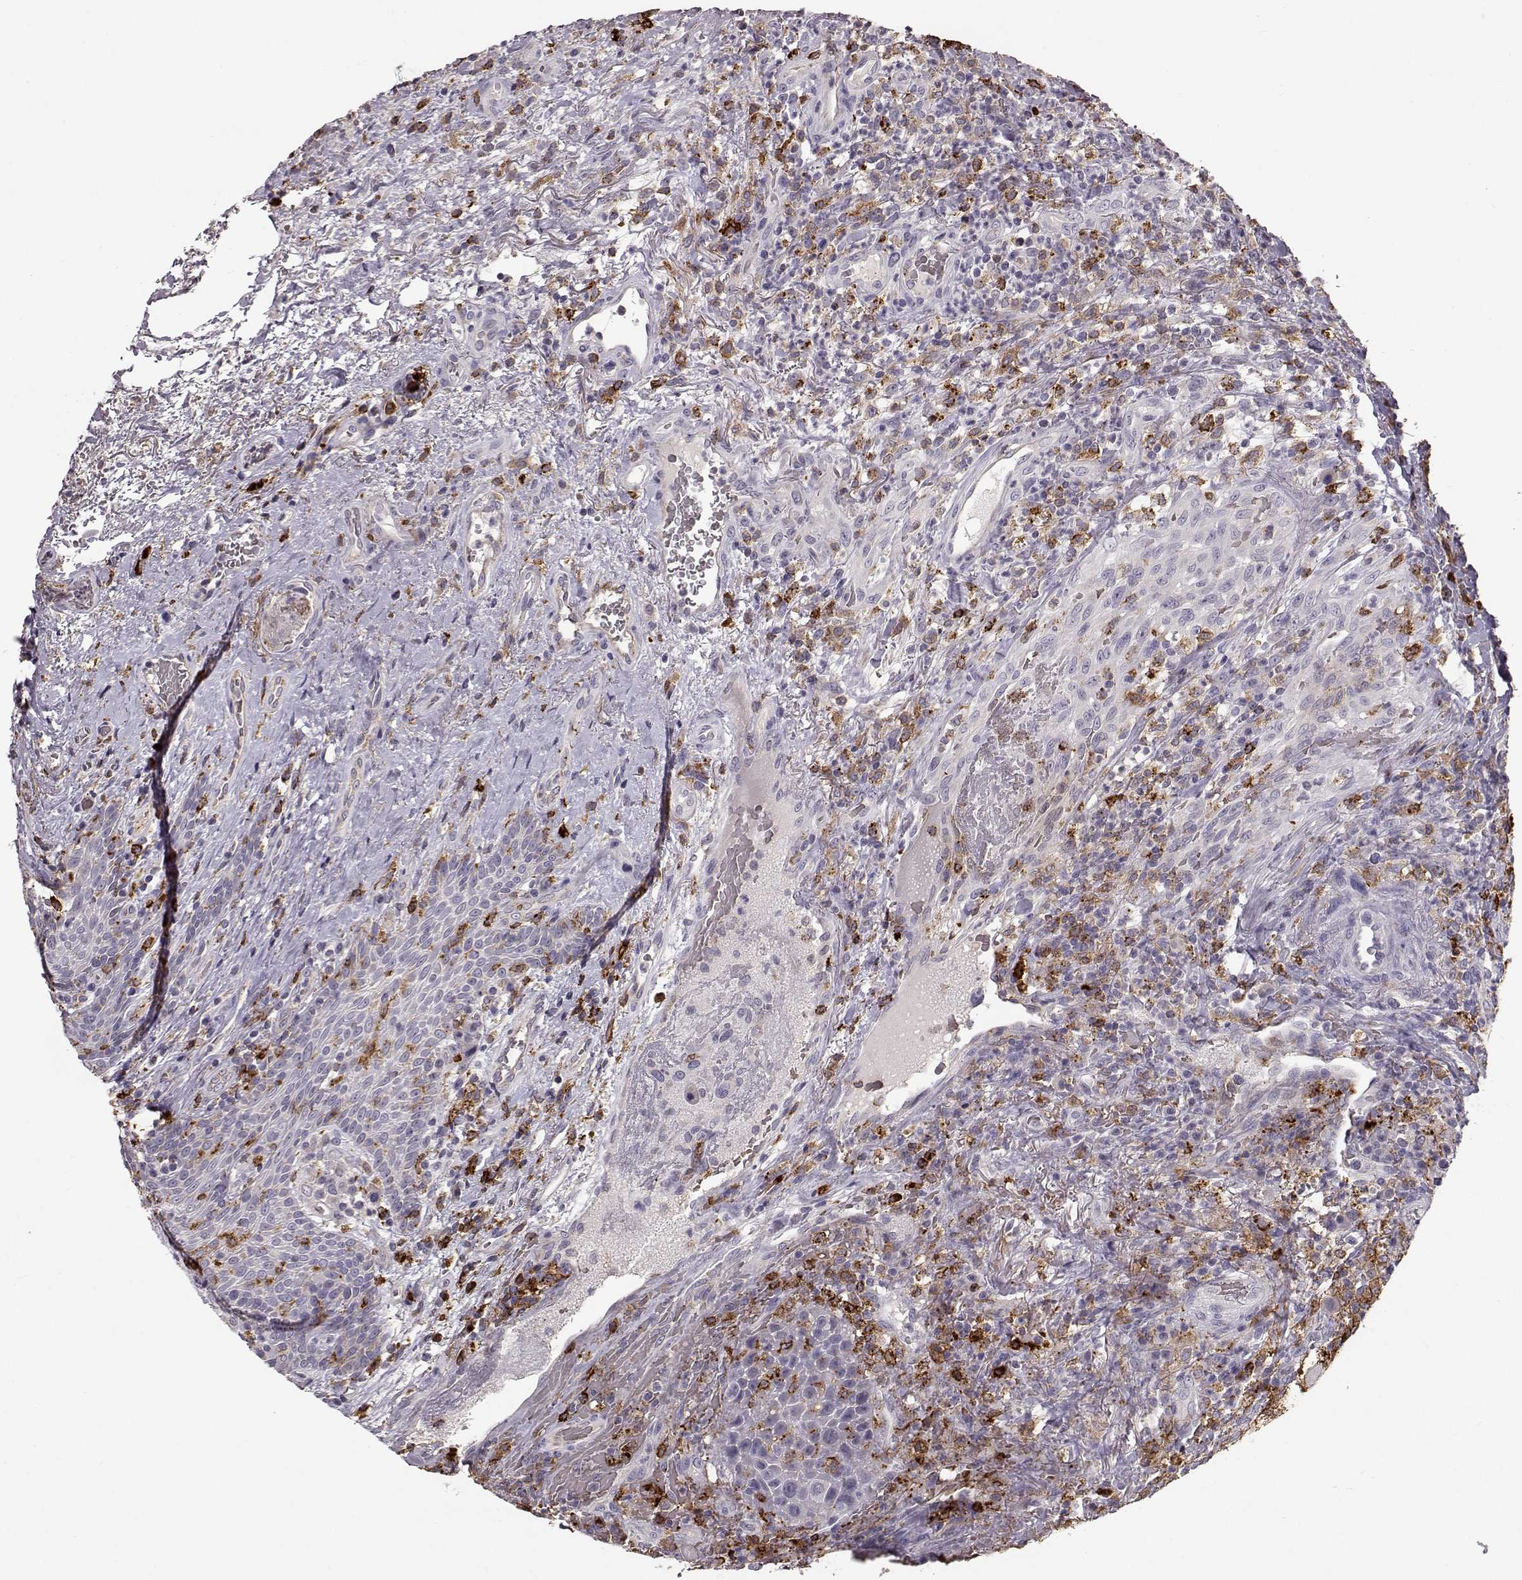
{"staining": {"intensity": "moderate", "quantity": "<25%", "location": "cytoplasmic/membranous"}, "tissue": "head and neck cancer", "cell_type": "Tumor cells", "image_type": "cancer", "snomed": [{"axis": "morphology", "description": "Squamous cell carcinoma, NOS"}, {"axis": "topography", "description": "Head-Neck"}], "caption": "Brown immunohistochemical staining in squamous cell carcinoma (head and neck) demonstrates moderate cytoplasmic/membranous positivity in about <25% of tumor cells. The staining is performed using DAB (3,3'-diaminobenzidine) brown chromogen to label protein expression. The nuclei are counter-stained blue using hematoxylin.", "gene": "CCNF", "patient": {"sex": "male", "age": 69}}